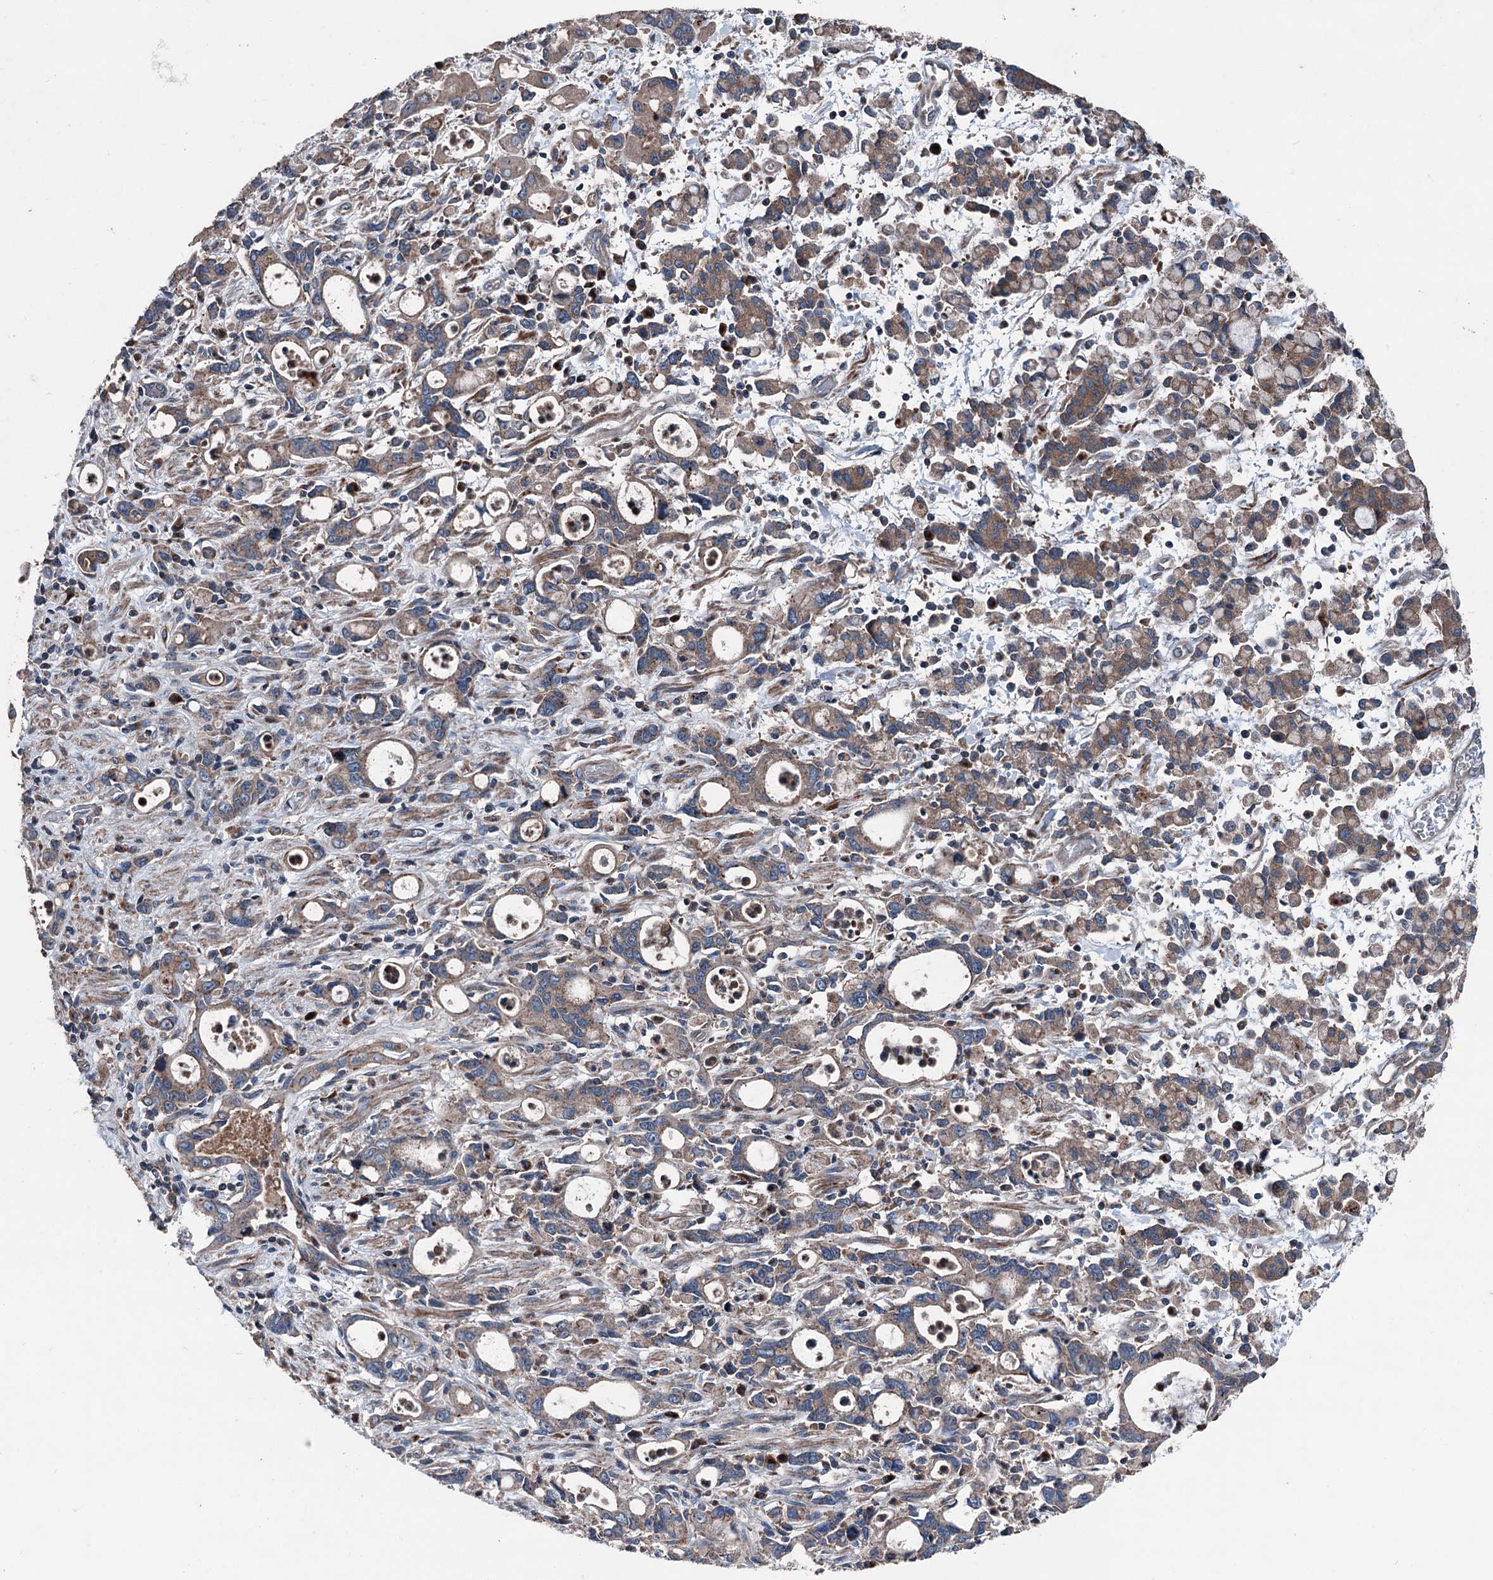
{"staining": {"intensity": "weak", "quantity": ">75%", "location": "cytoplasmic/membranous"}, "tissue": "stomach cancer", "cell_type": "Tumor cells", "image_type": "cancer", "snomed": [{"axis": "morphology", "description": "Adenocarcinoma, NOS"}, {"axis": "topography", "description": "Stomach, lower"}], "caption": "This micrograph displays IHC staining of human stomach cancer (adenocarcinoma), with low weak cytoplasmic/membranous expression in about >75% of tumor cells.", "gene": "RUFY1", "patient": {"sex": "female", "age": 43}}